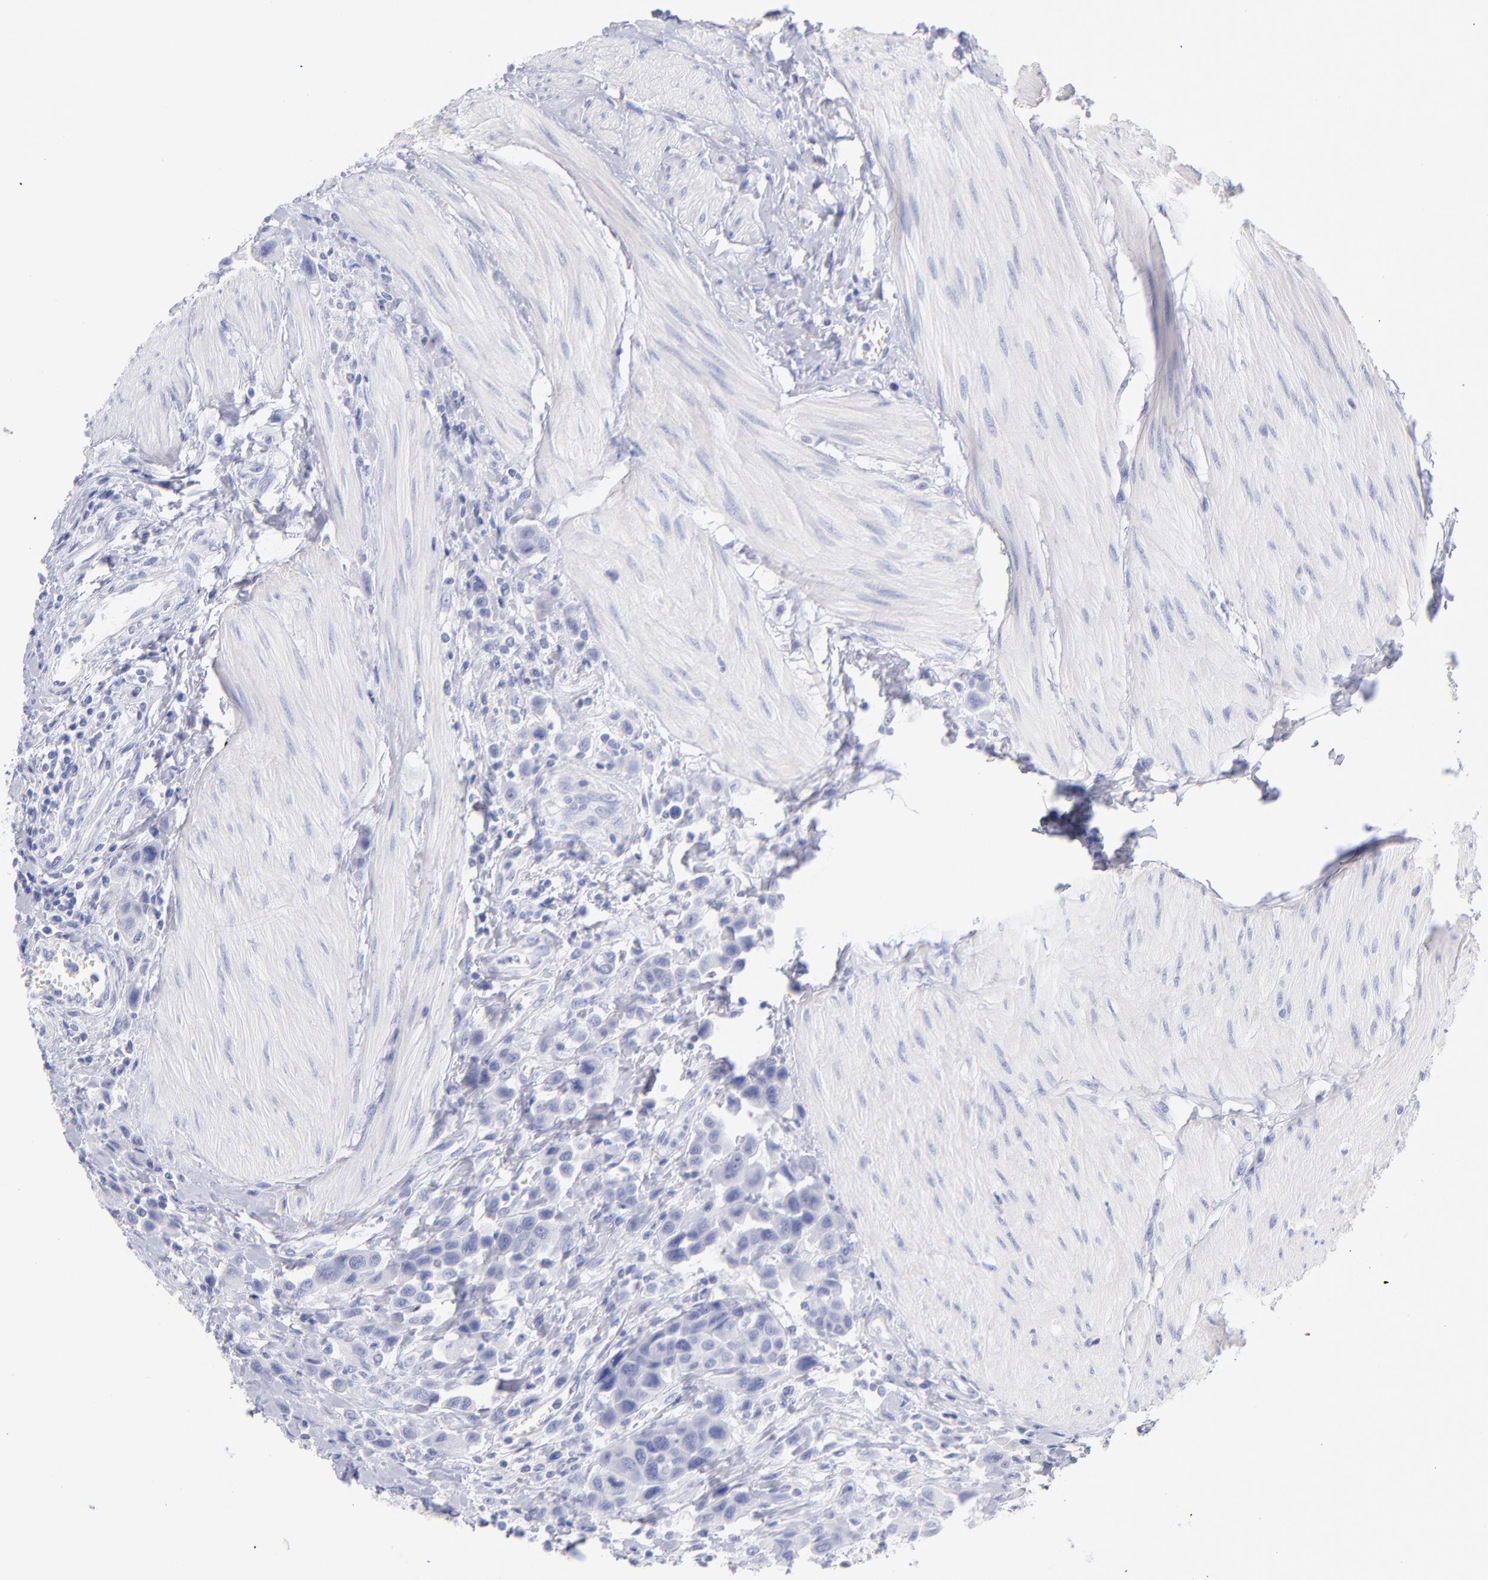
{"staining": {"intensity": "negative", "quantity": "none", "location": "none"}, "tissue": "urothelial cancer", "cell_type": "Tumor cells", "image_type": "cancer", "snomed": [{"axis": "morphology", "description": "Urothelial carcinoma, High grade"}, {"axis": "topography", "description": "Urinary bladder"}], "caption": "An immunohistochemistry (IHC) histopathology image of urothelial cancer is shown. There is no staining in tumor cells of urothelial cancer.", "gene": "SCGN", "patient": {"sex": "male", "age": 50}}